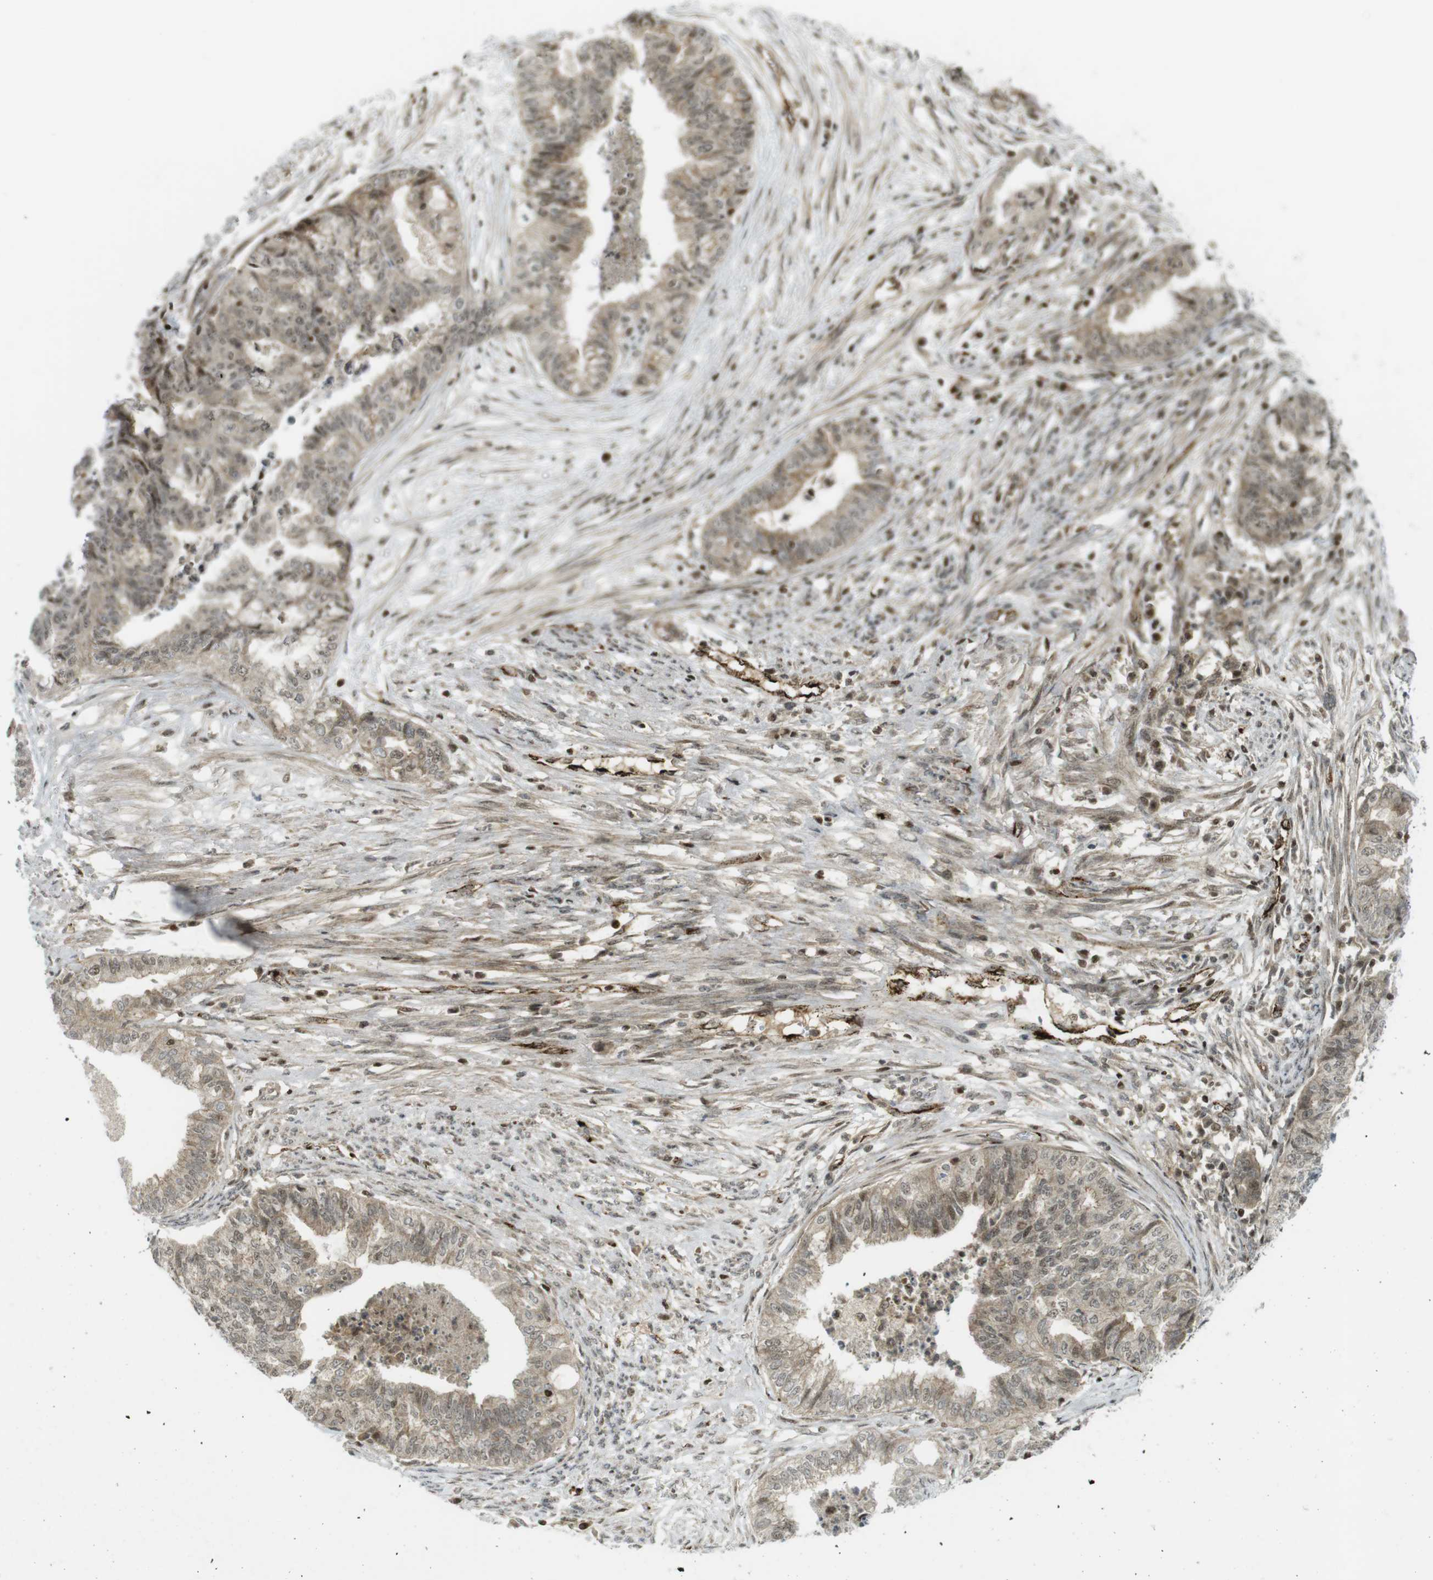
{"staining": {"intensity": "weak", "quantity": ">75%", "location": "cytoplasmic/membranous,nuclear"}, "tissue": "endometrial cancer", "cell_type": "Tumor cells", "image_type": "cancer", "snomed": [{"axis": "morphology", "description": "Adenocarcinoma, NOS"}, {"axis": "topography", "description": "Endometrium"}], "caption": "High-magnification brightfield microscopy of endometrial cancer stained with DAB (brown) and counterstained with hematoxylin (blue). tumor cells exhibit weak cytoplasmic/membranous and nuclear positivity is present in about>75% of cells.", "gene": "PPP1R13B", "patient": {"sex": "female", "age": 79}}